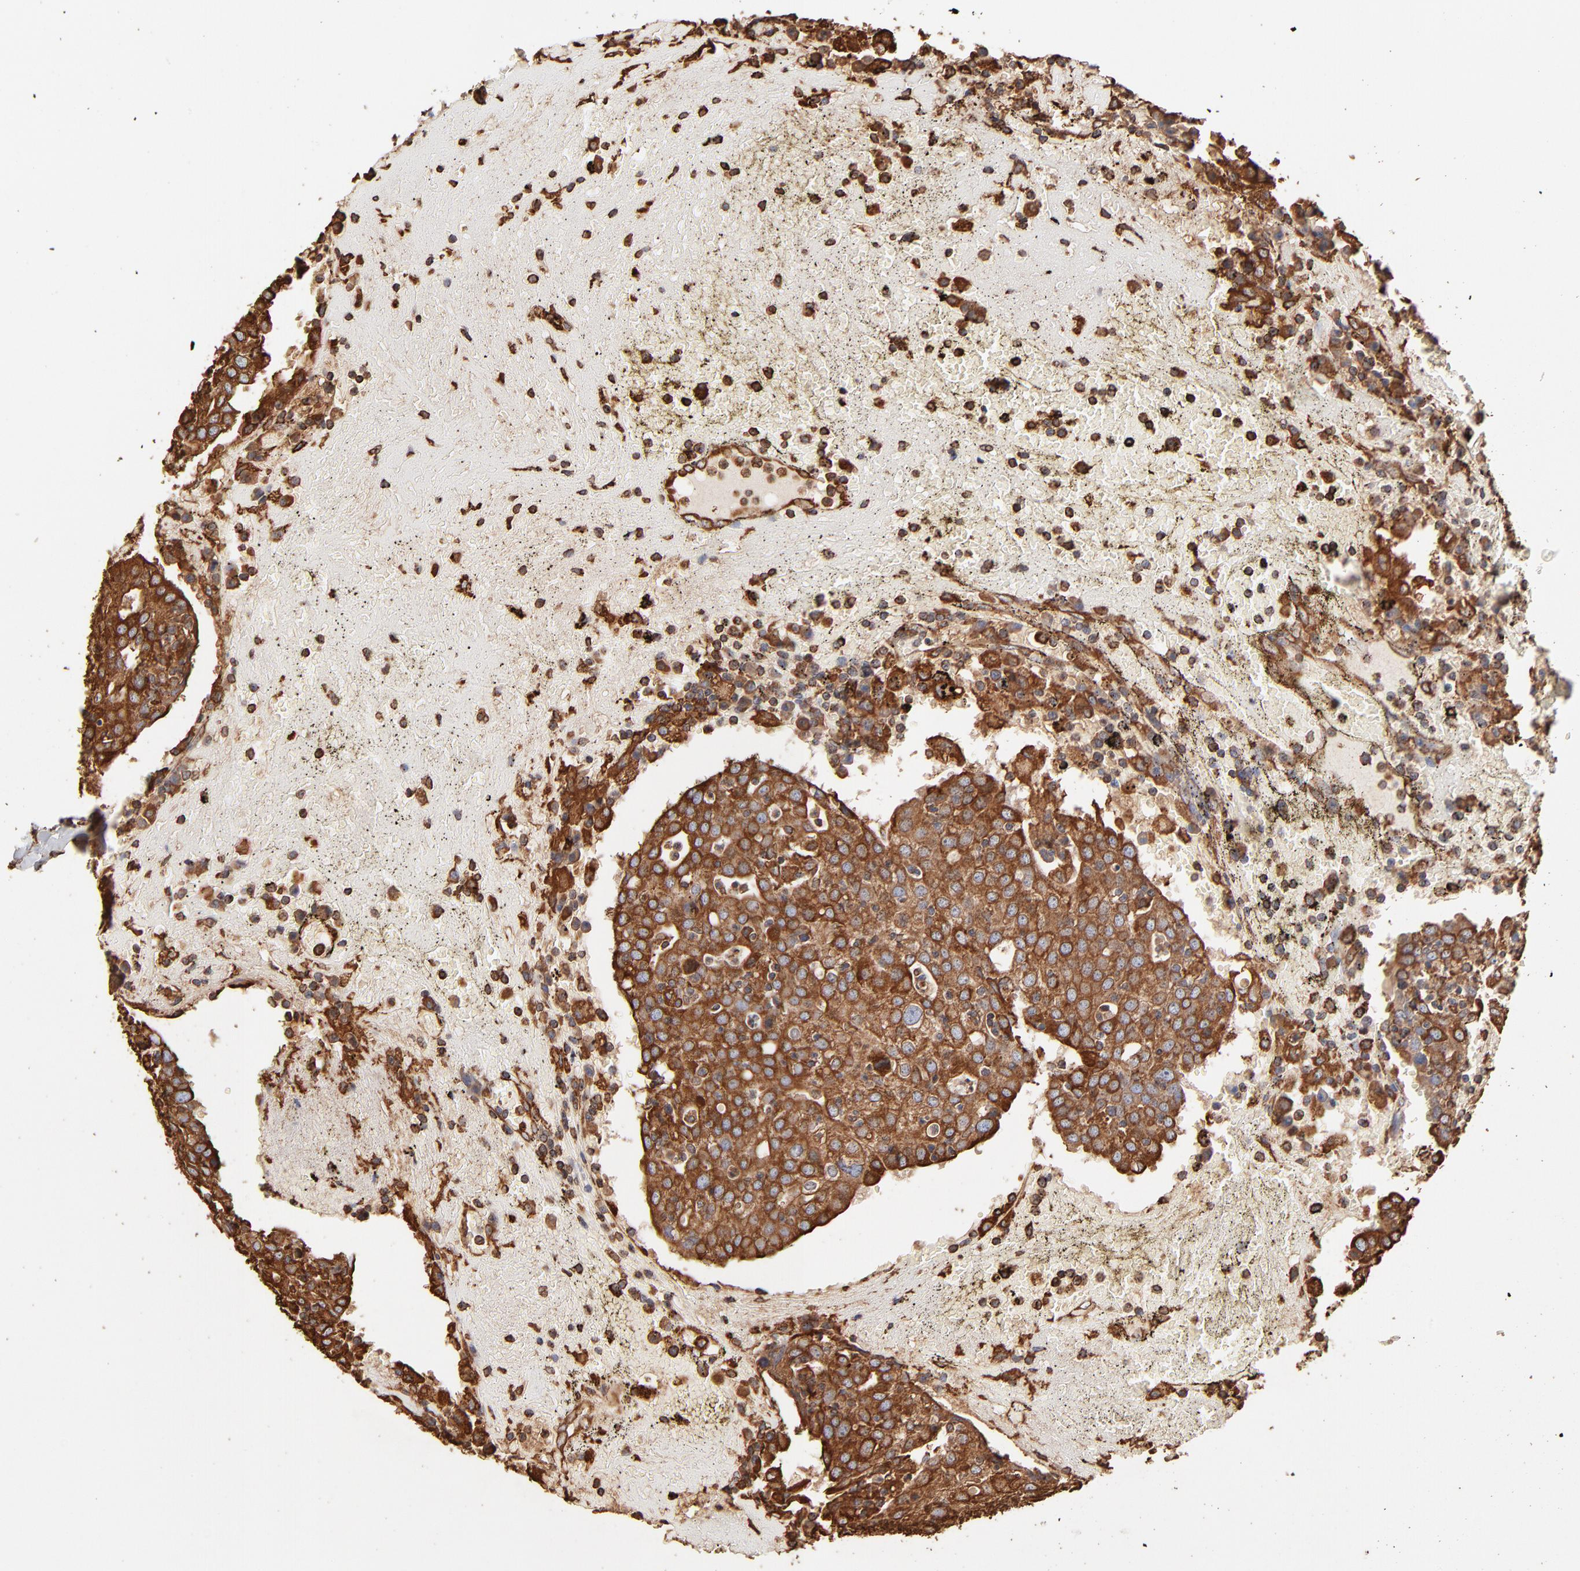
{"staining": {"intensity": "moderate", "quantity": ">75%", "location": "cytoplasmic/membranous"}, "tissue": "head and neck cancer", "cell_type": "Tumor cells", "image_type": "cancer", "snomed": [{"axis": "morphology", "description": "Adenocarcinoma, NOS"}, {"axis": "topography", "description": "Salivary gland"}, {"axis": "topography", "description": "Head-Neck"}], "caption": "About >75% of tumor cells in head and neck cancer display moderate cytoplasmic/membranous protein positivity as visualized by brown immunohistochemical staining.", "gene": "PDIA3", "patient": {"sex": "female", "age": 65}}